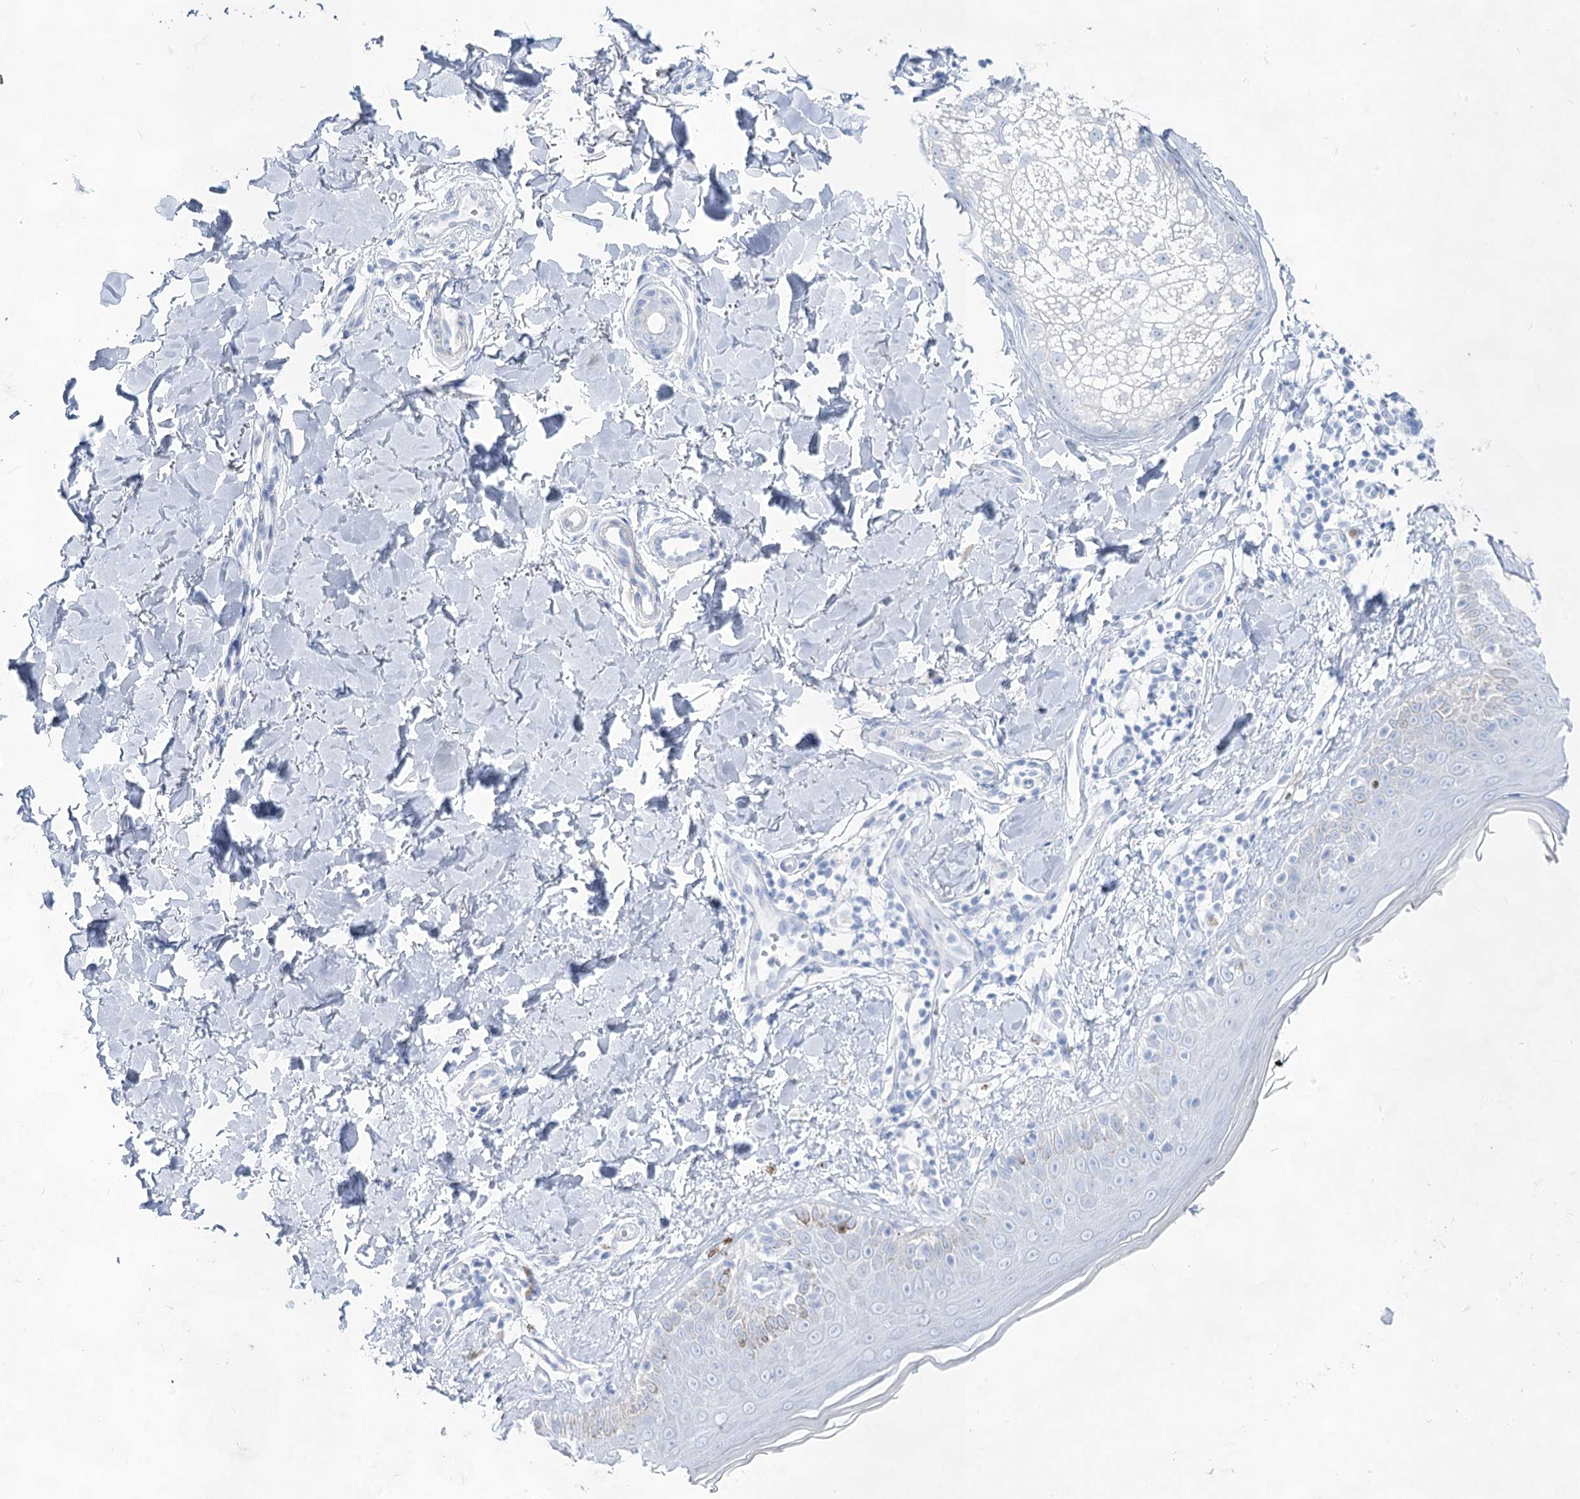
{"staining": {"intensity": "negative", "quantity": "none", "location": "none"}, "tissue": "skin", "cell_type": "Fibroblasts", "image_type": "normal", "snomed": [{"axis": "morphology", "description": "Normal tissue, NOS"}, {"axis": "topography", "description": "Skin"}], "caption": "The micrograph shows no significant expression in fibroblasts of skin.", "gene": "ACRV1", "patient": {"sex": "male", "age": 52}}